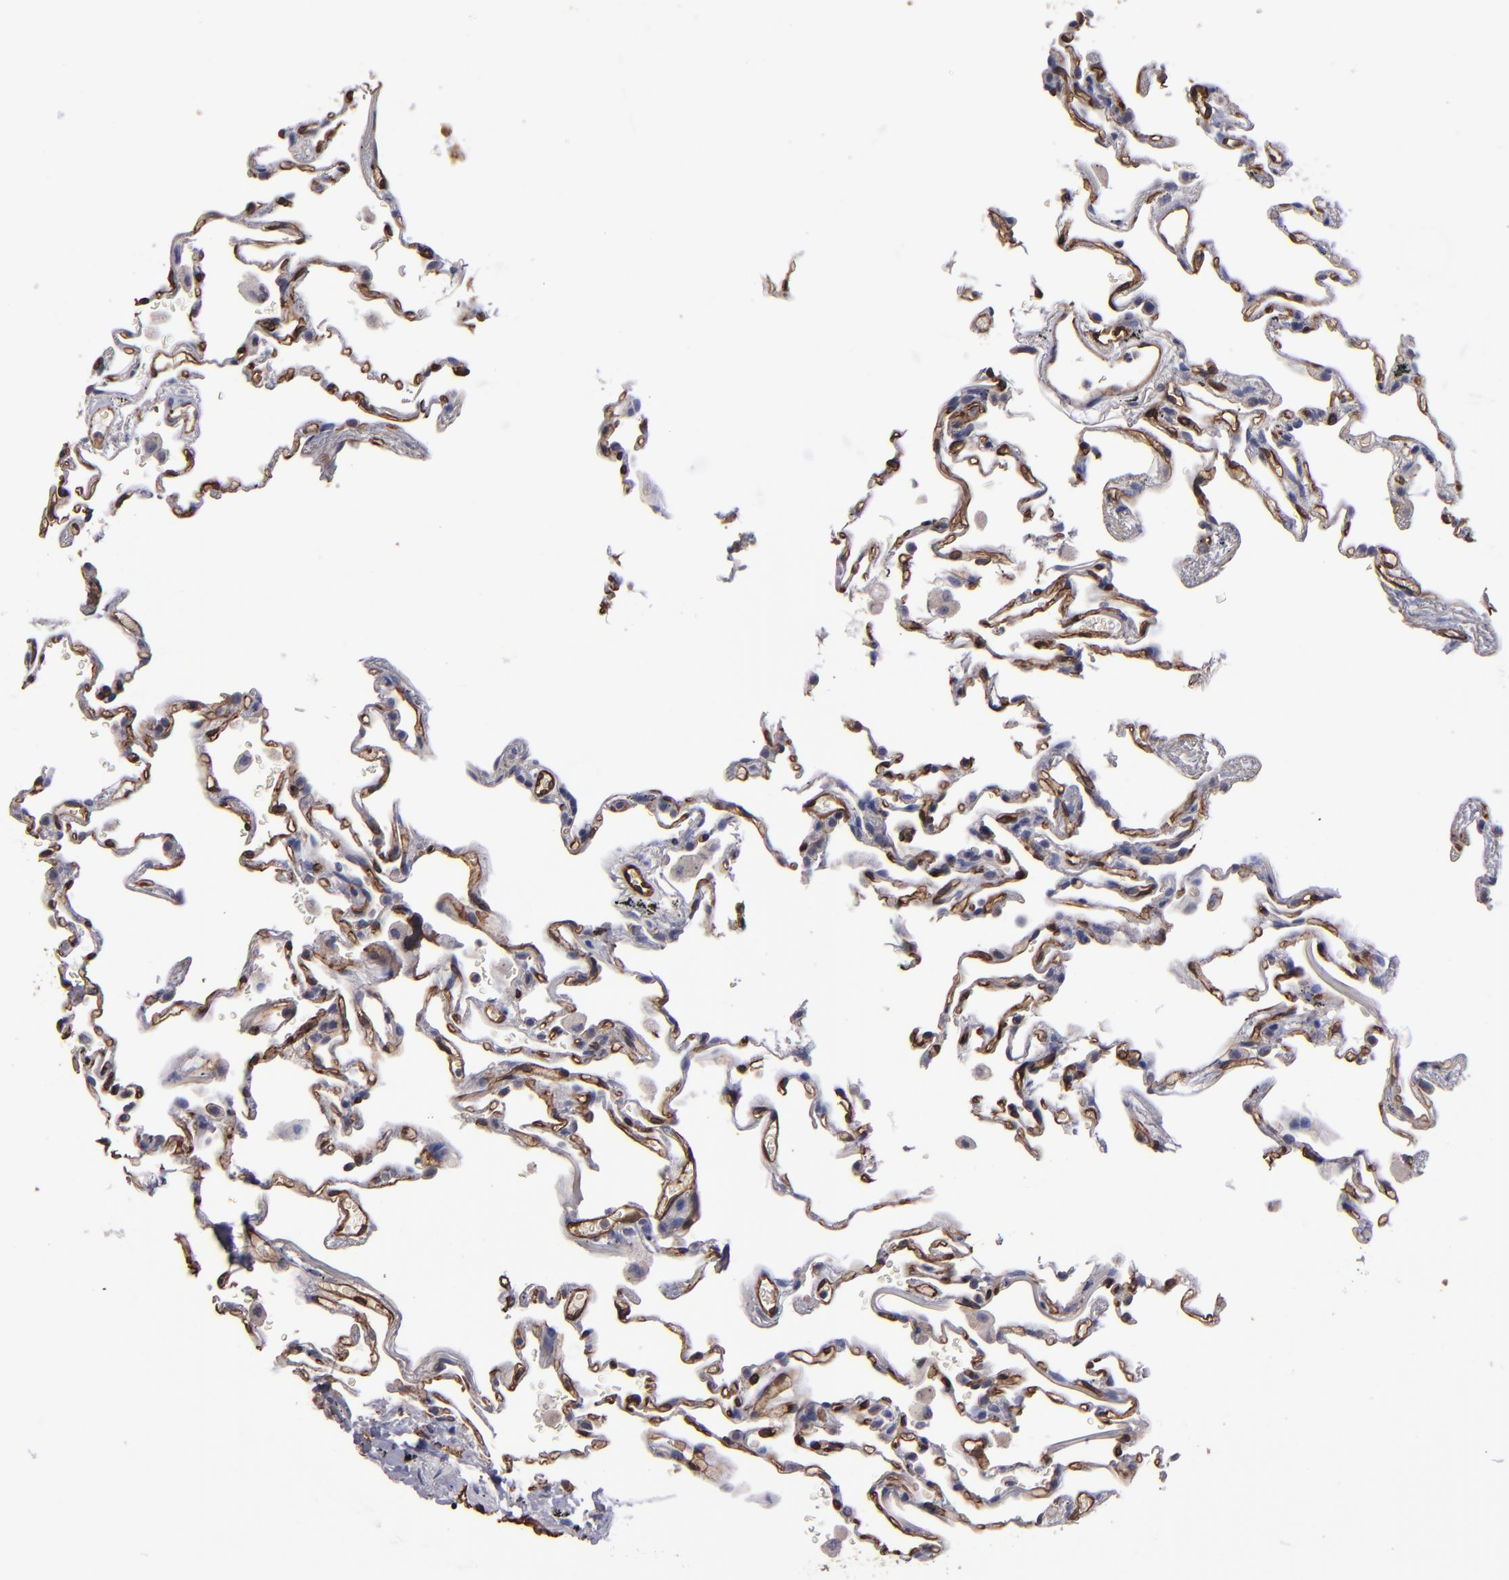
{"staining": {"intensity": "moderate", "quantity": "25%-75%", "location": "cytoplasmic/membranous"}, "tissue": "lung", "cell_type": "Alveolar cells", "image_type": "normal", "snomed": [{"axis": "morphology", "description": "Normal tissue, NOS"}, {"axis": "morphology", "description": "Inflammation, NOS"}, {"axis": "topography", "description": "Lung"}], "caption": "Protein staining of unremarkable lung displays moderate cytoplasmic/membranous positivity in approximately 25%-75% of alveolar cells.", "gene": "CLDN5", "patient": {"sex": "male", "age": 69}}